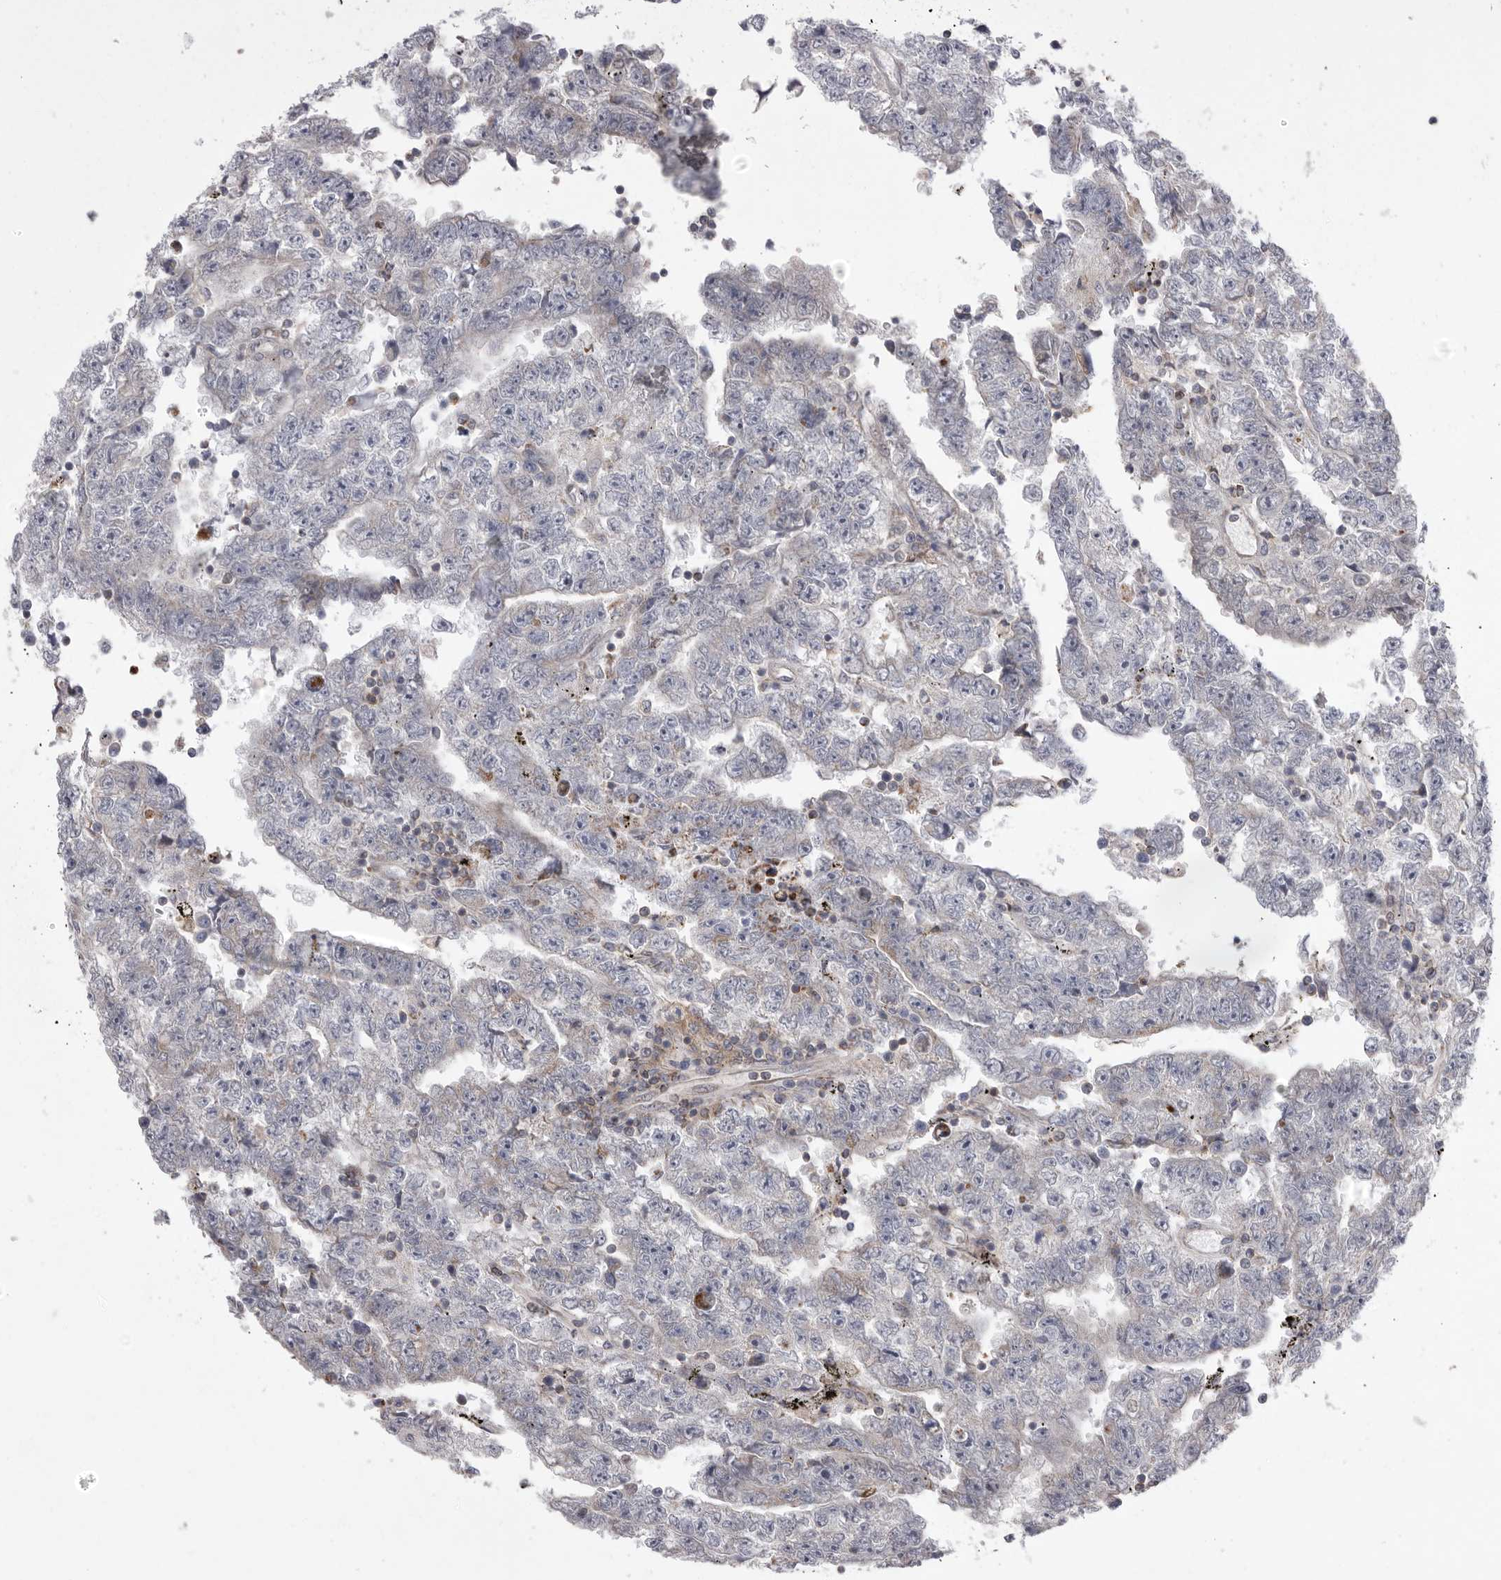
{"staining": {"intensity": "negative", "quantity": "none", "location": "none"}, "tissue": "testis cancer", "cell_type": "Tumor cells", "image_type": "cancer", "snomed": [{"axis": "morphology", "description": "Carcinoma, Embryonal, NOS"}, {"axis": "topography", "description": "Testis"}], "caption": "Tumor cells are negative for brown protein staining in testis embryonal carcinoma.", "gene": "MPZL1", "patient": {"sex": "male", "age": 25}}